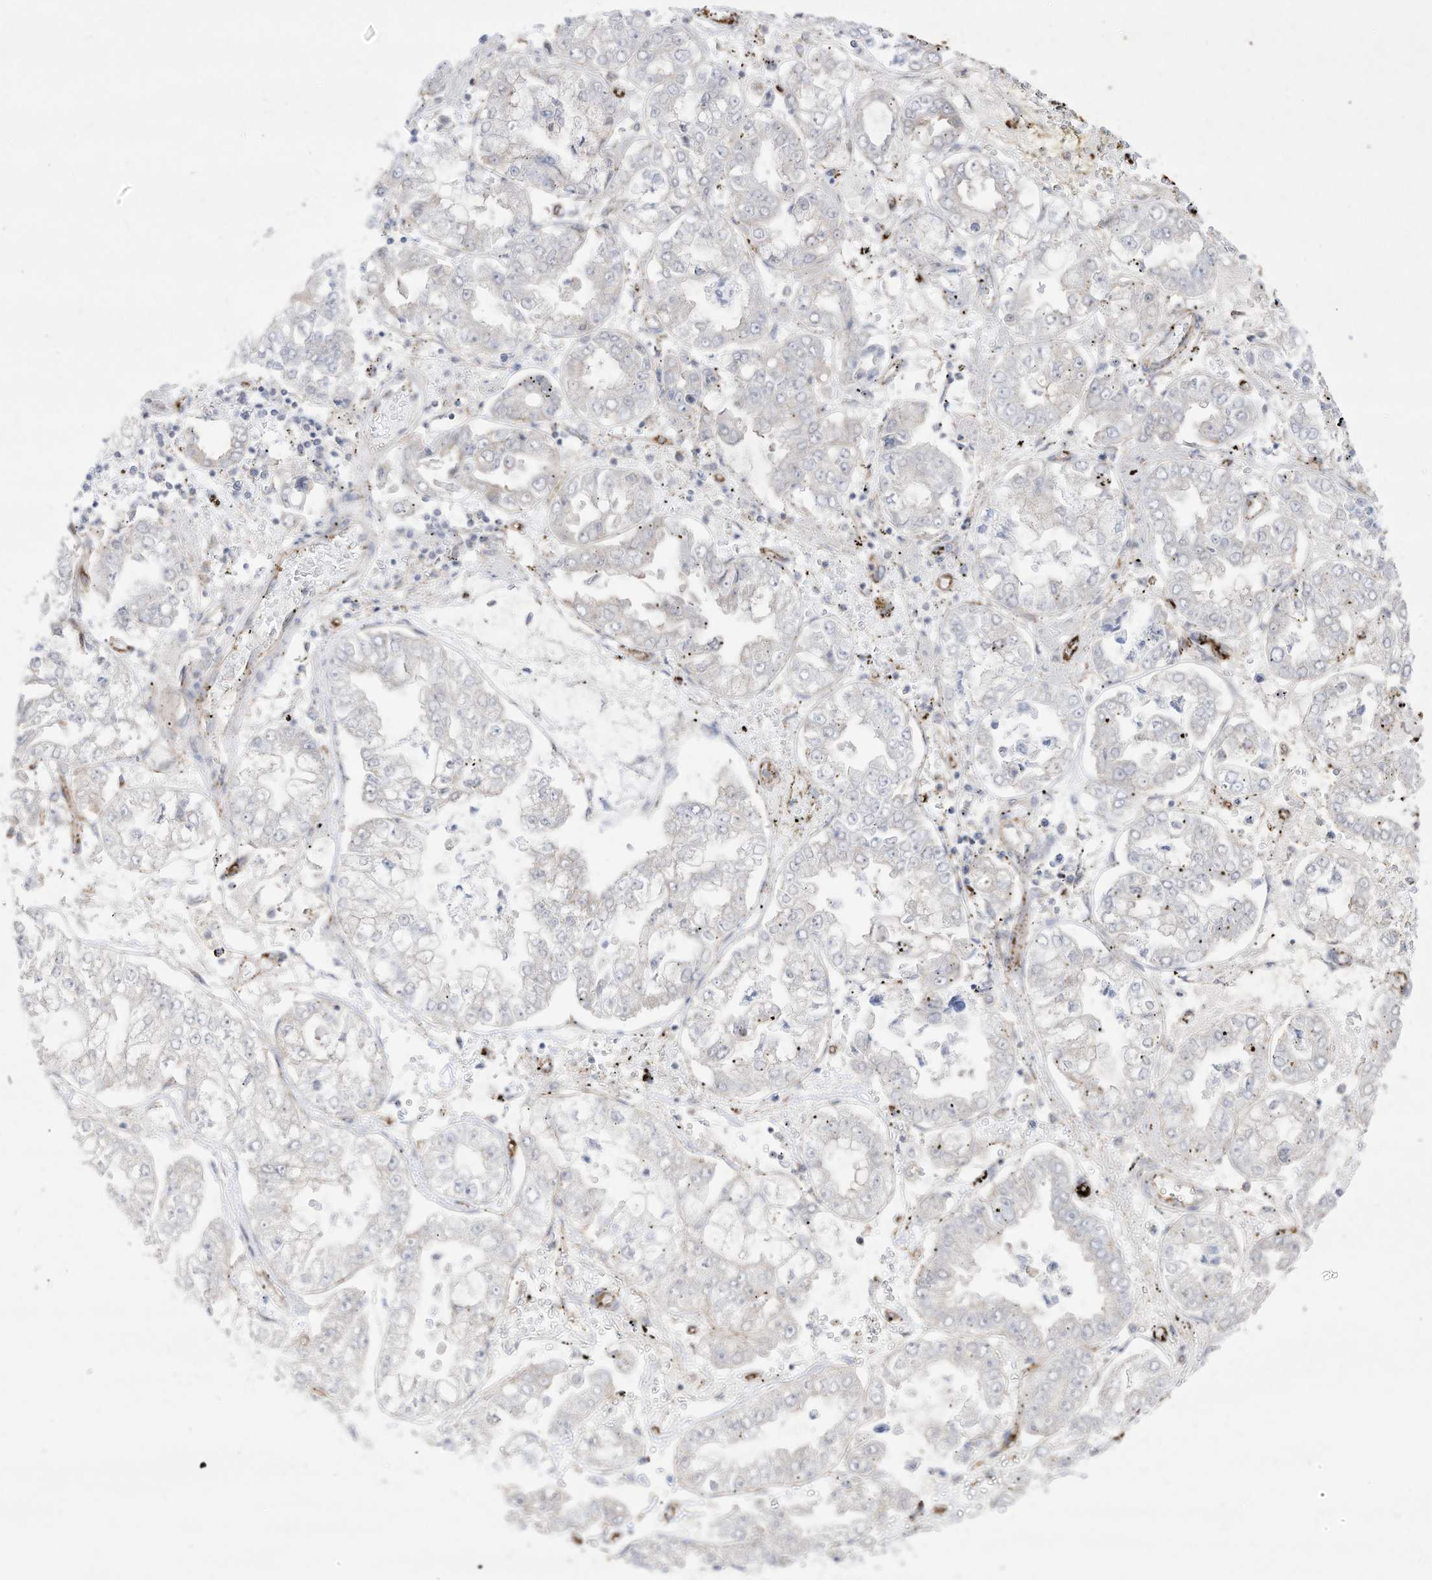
{"staining": {"intensity": "negative", "quantity": "none", "location": "none"}, "tissue": "stomach cancer", "cell_type": "Tumor cells", "image_type": "cancer", "snomed": [{"axis": "morphology", "description": "Adenocarcinoma, NOS"}, {"axis": "topography", "description": "Stomach"}], "caption": "Tumor cells are negative for brown protein staining in stomach cancer (adenocarcinoma). The staining was performed using DAB (3,3'-diaminobenzidine) to visualize the protein expression in brown, while the nuclei were stained in blue with hematoxylin (Magnification: 20x).", "gene": "ZGRF1", "patient": {"sex": "male", "age": 76}}